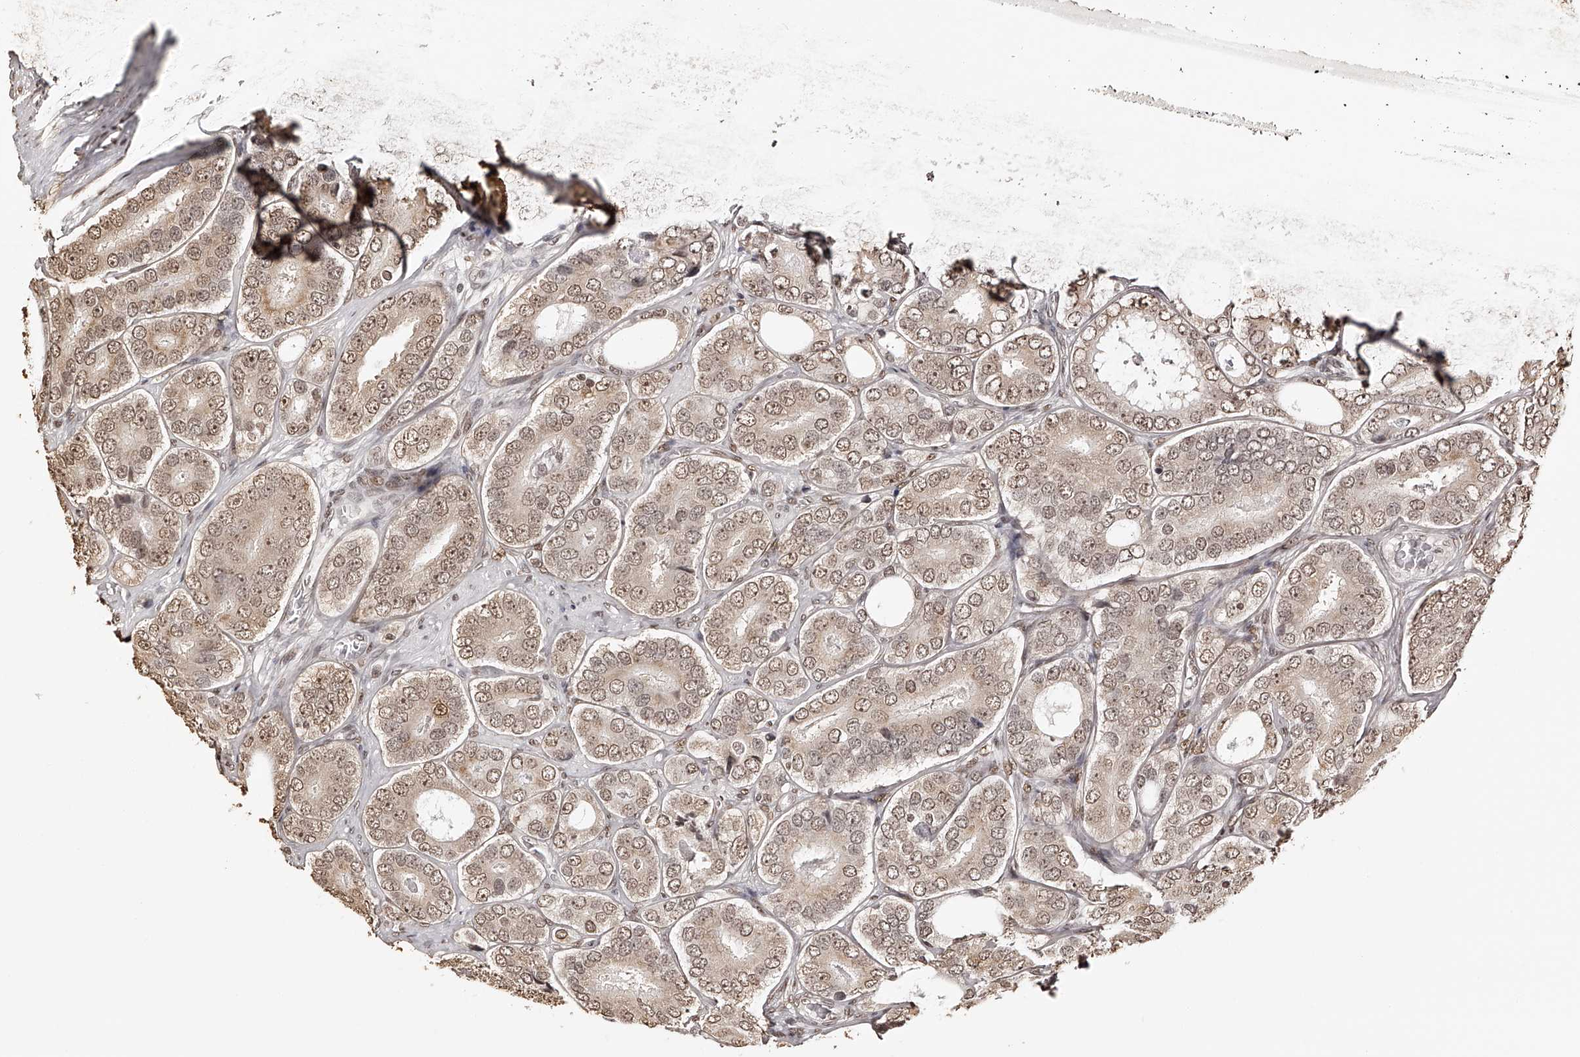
{"staining": {"intensity": "moderate", "quantity": ">75%", "location": "nuclear"}, "tissue": "prostate cancer", "cell_type": "Tumor cells", "image_type": "cancer", "snomed": [{"axis": "morphology", "description": "Adenocarcinoma, High grade"}, {"axis": "topography", "description": "Prostate"}], "caption": "Immunohistochemical staining of prostate cancer (high-grade adenocarcinoma) shows medium levels of moderate nuclear protein staining in approximately >75% of tumor cells.", "gene": "ZNF503", "patient": {"sex": "male", "age": 56}}